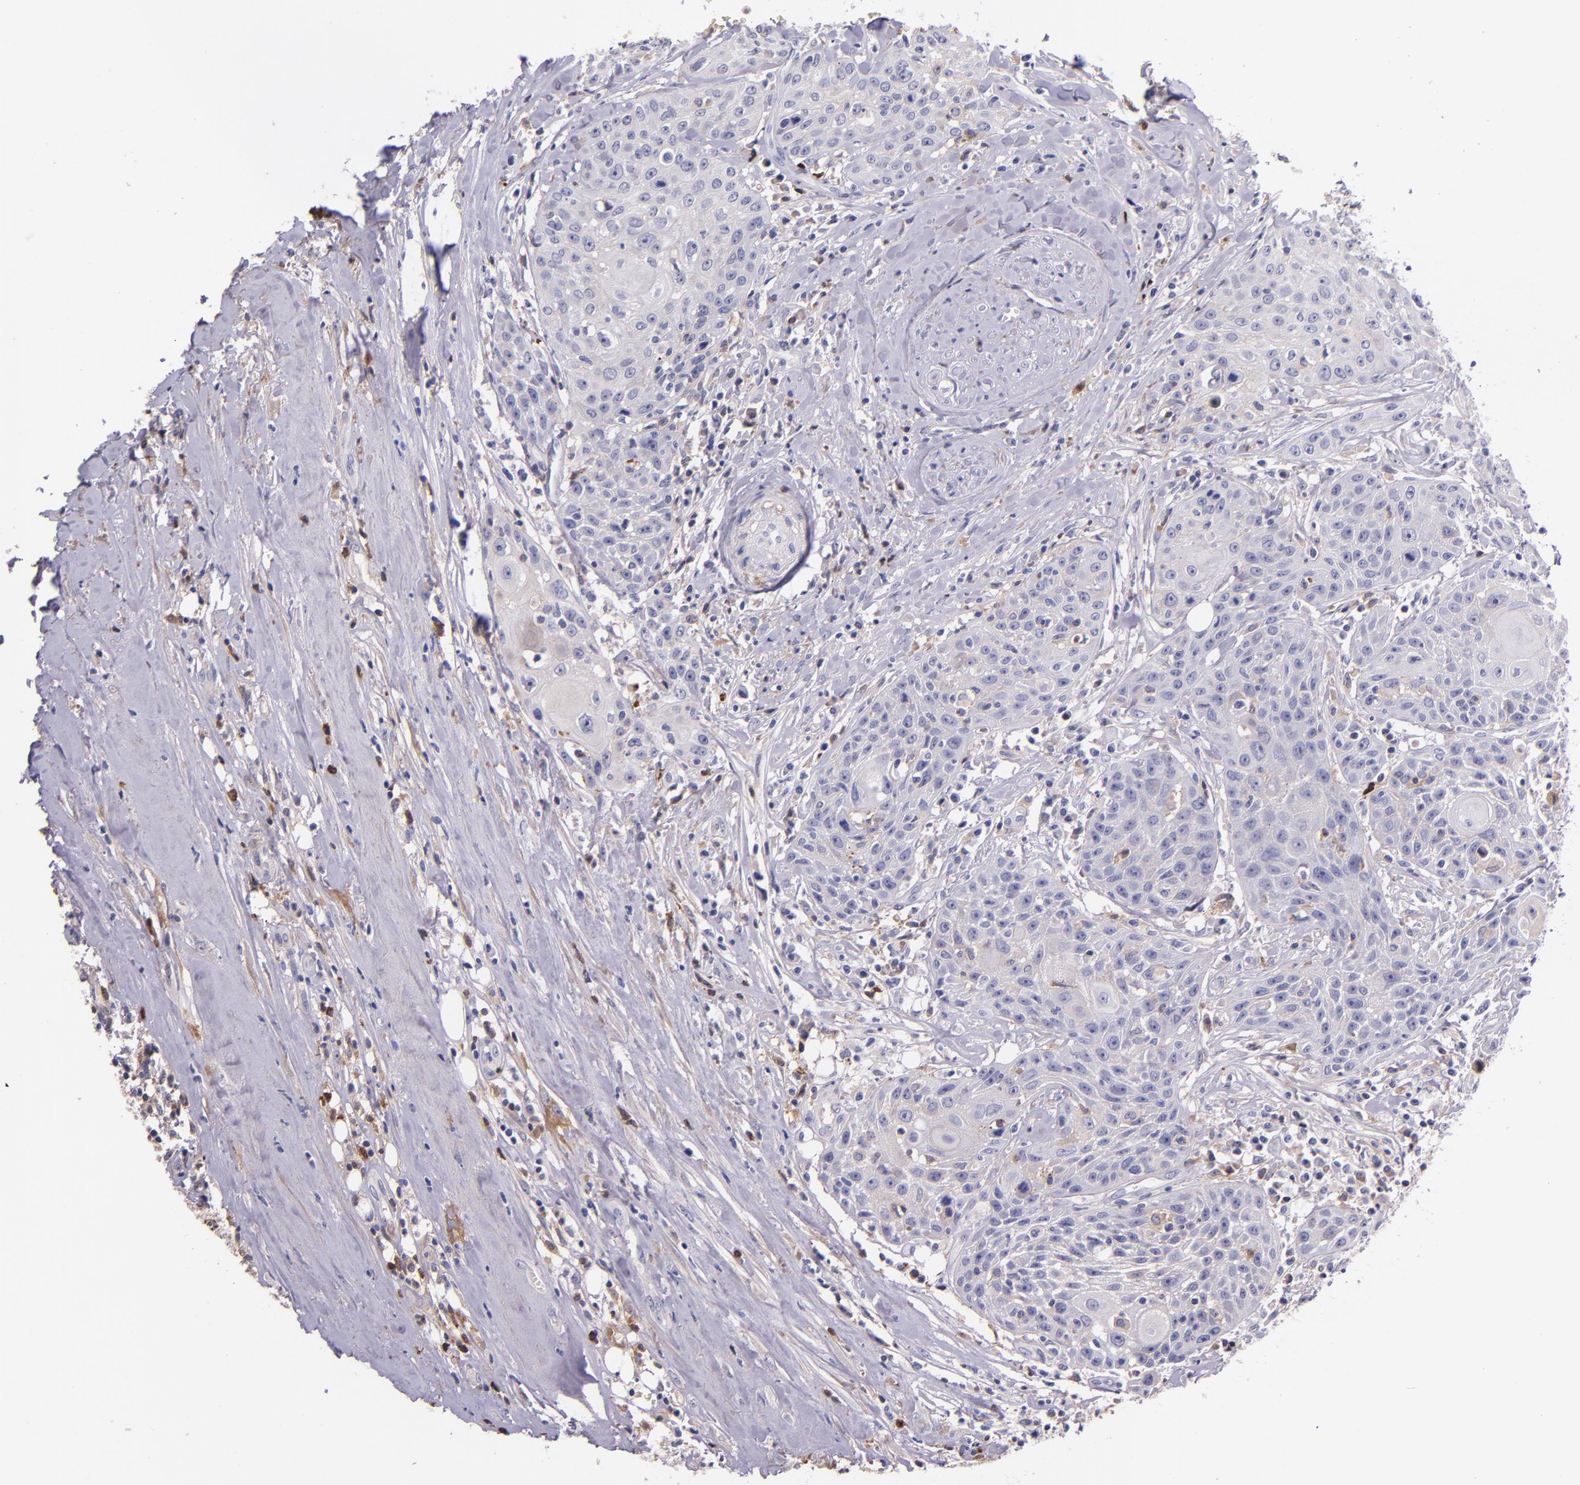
{"staining": {"intensity": "negative", "quantity": "none", "location": "none"}, "tissue": "head and neck cancer", "cell_type": "Tumor cells", "image_type": "cancer", "snomed": [{"axis": "morphology", "description": "Squamous cell carcinoma, NOS"}, {"axis": "topography", "description": "Oral tissue"}, {"axis": "topography", "description": "Head-Neck"}], "caption": "Protein analysis of head and neck cancer (squamous cell carcinoma) reveals no significant staining in tumor cells.", "gene": "KNG1", "patient": {"sex": "female", "age": 82}}